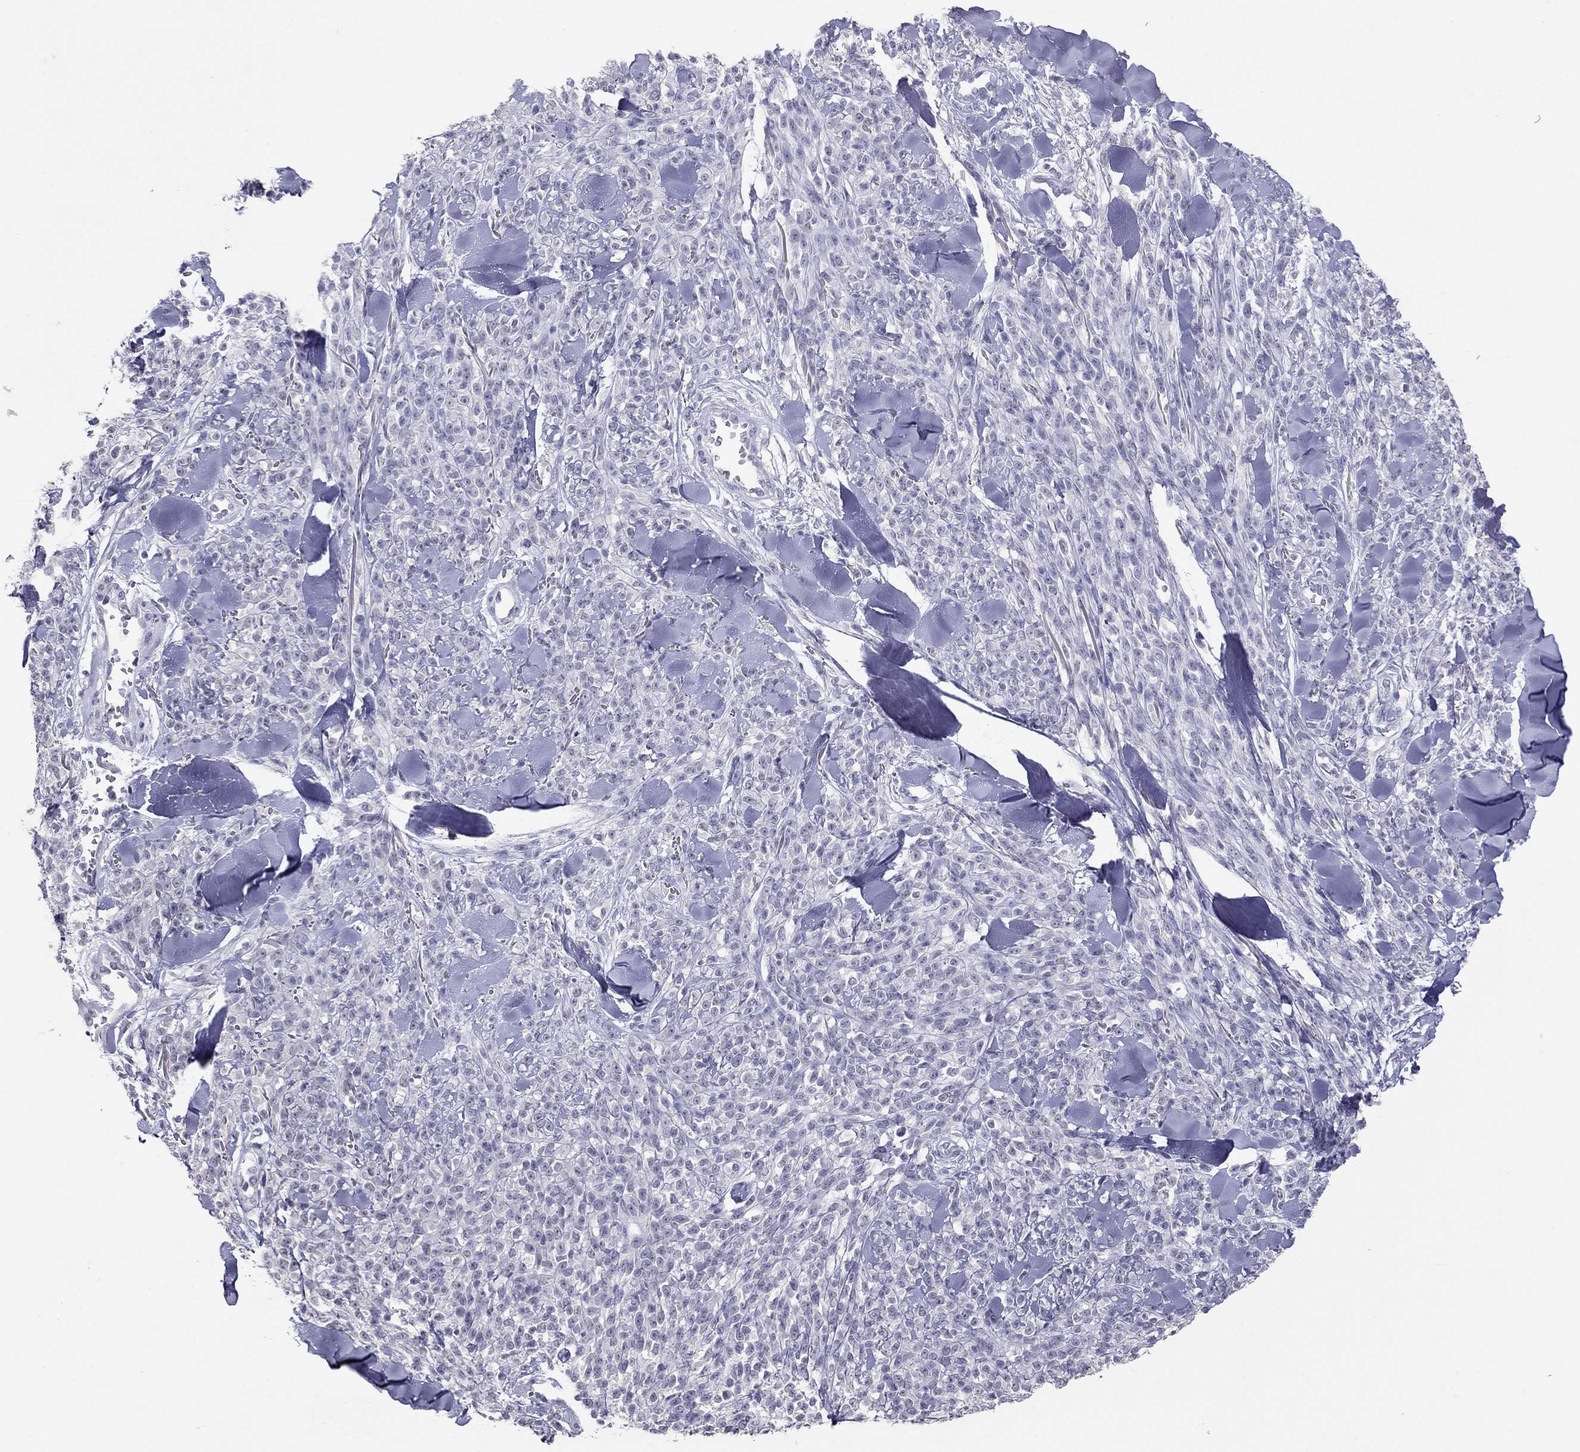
{"staining": {"intensity": "negative", "quantity": "none", "location": "none"}, "tissue": "melanoma", "cell_type": "Tumor cells", "image_type": "cancer", "snomed": [{"axis": "morphology", "description": "Malignant melanoma, NOS"}, {"axis": "topography", "description": "Skin"}, {"axis": "topography", "description": "Skin of trunk"}], "caption": "IHC of human melanoma reveals no staining in tumor cells. Nuclei are stained in blue.", "gene": "PSMB11", "patient": {"sex": "male", "age": 74}}